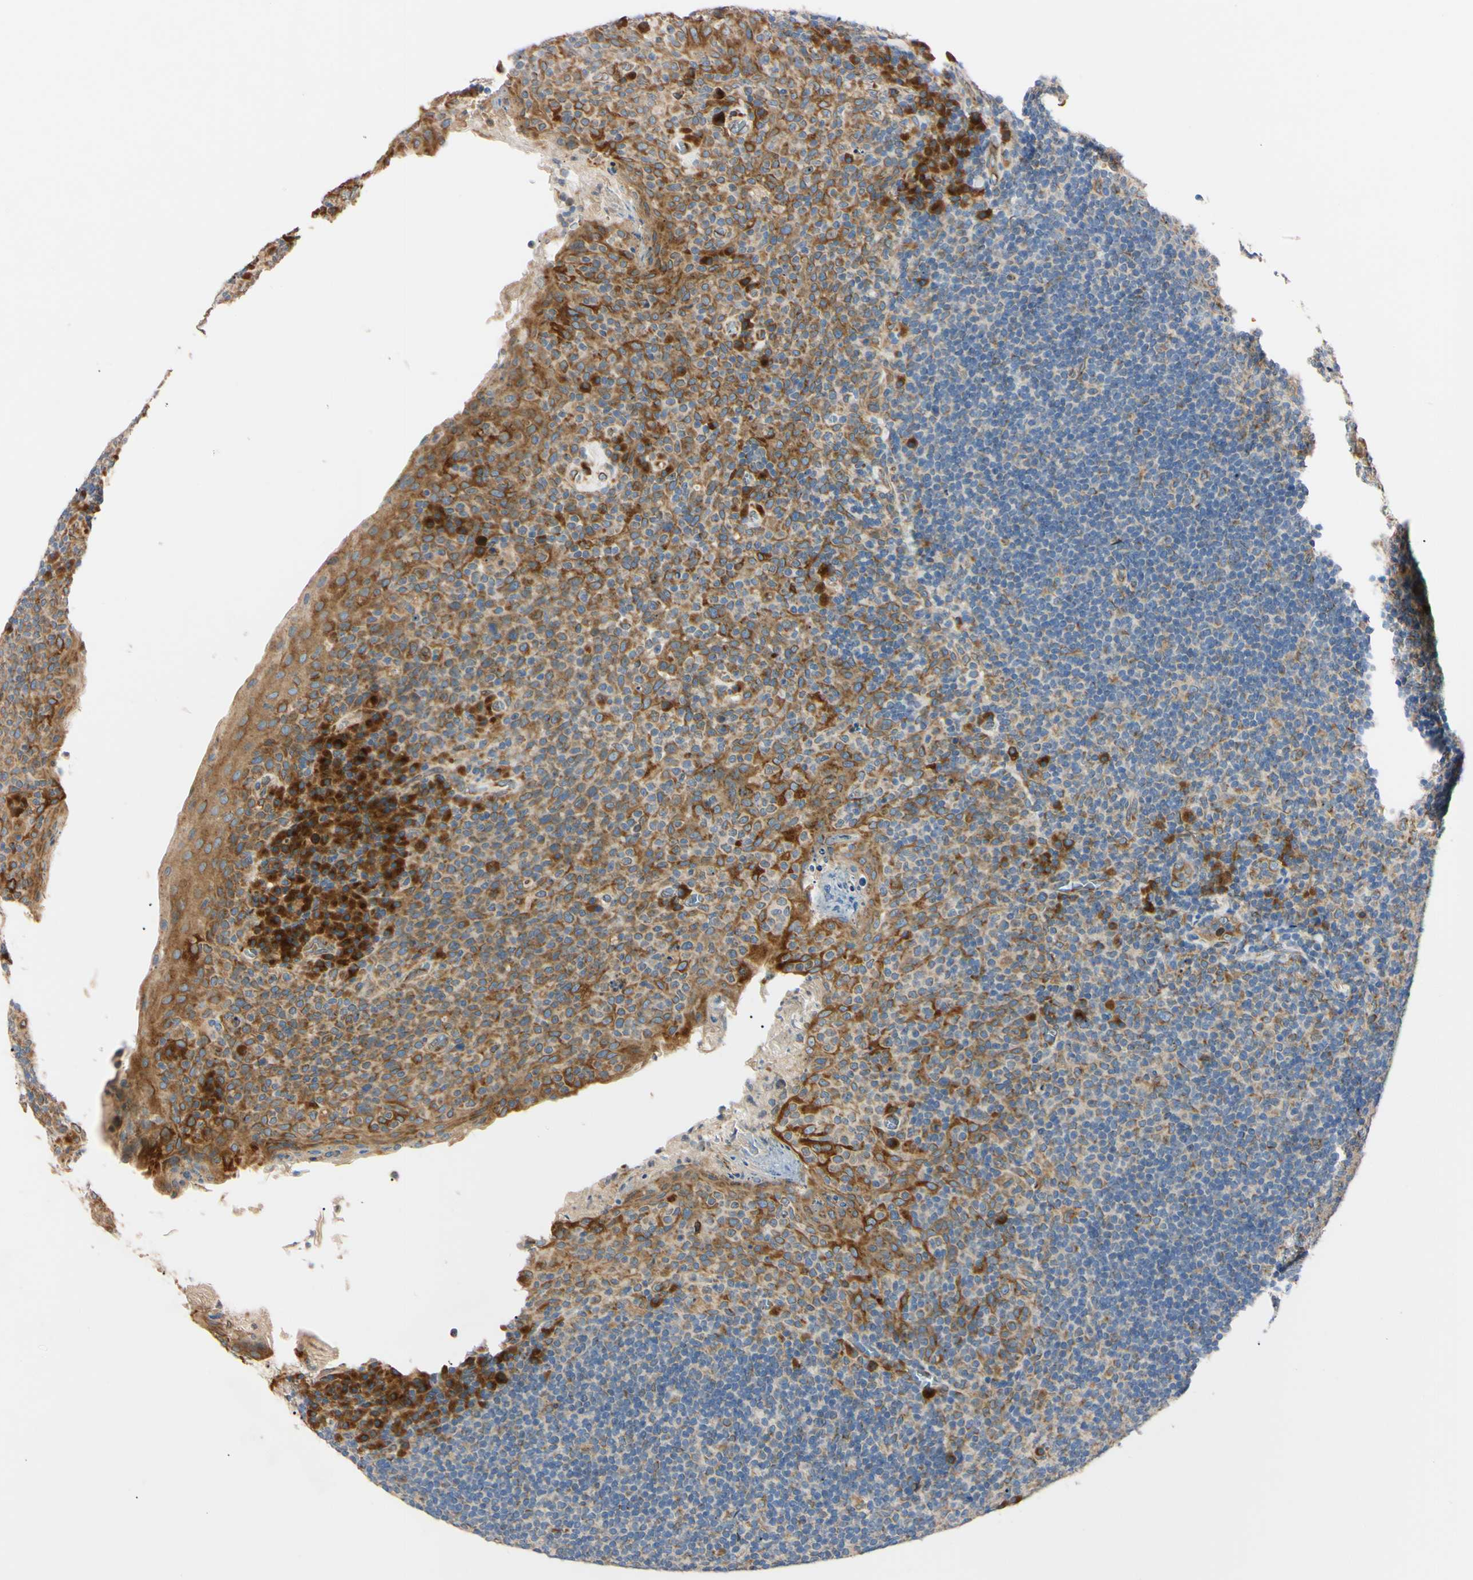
{"staining": {"intensity": "weak", "quantity": ">75%", "location": "cytoplasmic/membranous"}, "tissue": "tonsil", "cell_type": "Germinal center cells", "image_type": "normal", "snomed": [{"axis": "morphology", "description": "Normal tissue, NOS"}, {"axis": "topography", "description": "Tonsil"}], "caption": "A brown stain shows weak cytoplasmic/membranous expression of a protein in germinal center cells of unremarkable human tonsil. (Brightfield microscopy of DAB IHC at high magnification).", "gene": "IER3IP1", "patient": {"sex": "male", "age": 17}}